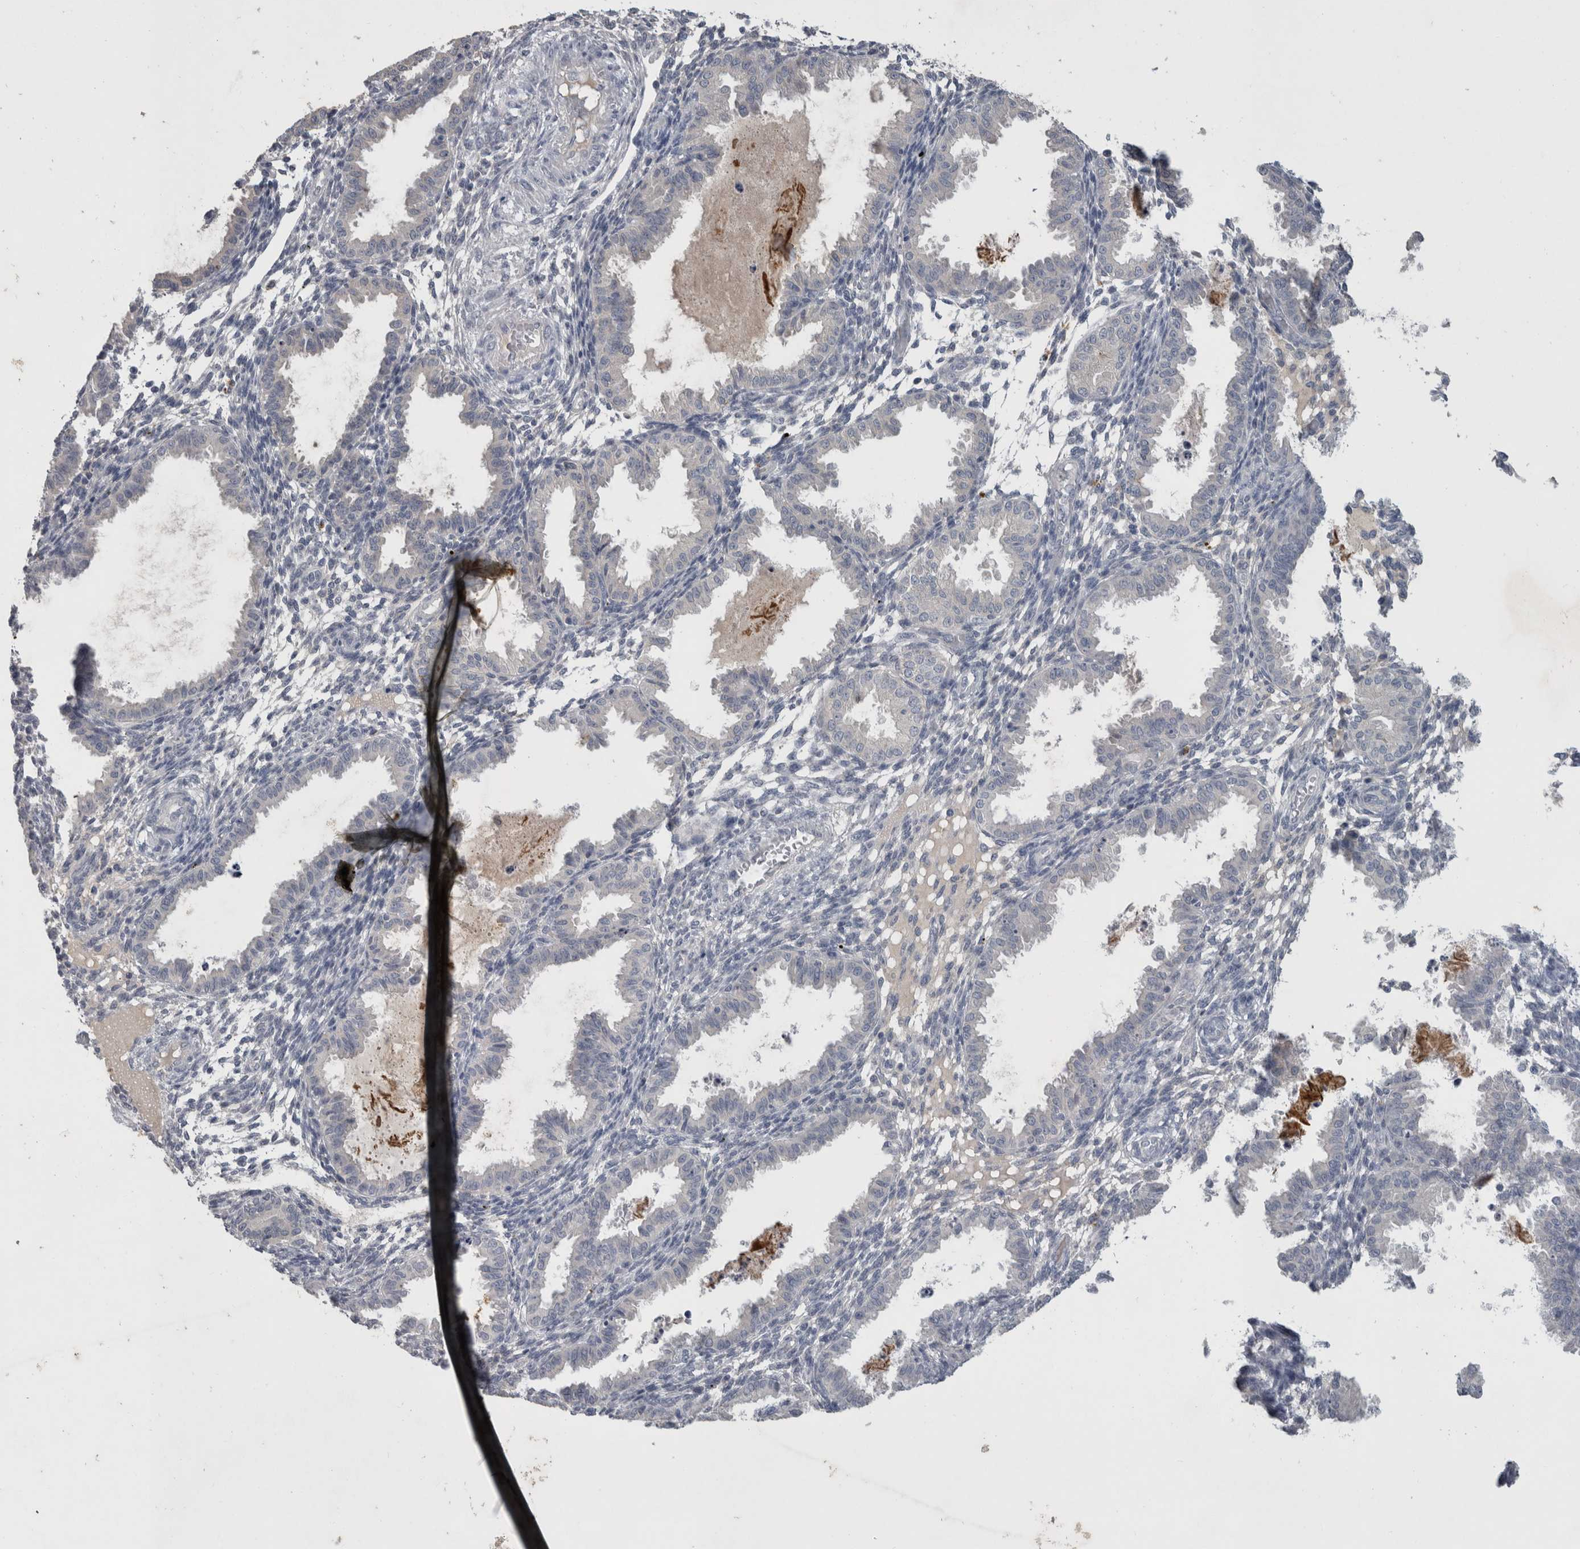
{"staining": {"intensity": "negative", "quantity": "none", "location": "none"}, "tissue": "endometrium", "cell_type": "Cells in endometrial stroma", "image_type": "normal", "snomed": [{"axis": "morphology", "description": "Normal tissue, NOS"}, {"axis": "topography", "description": "Endometrium"}], "caption": "High power microscopy micrograph of an immunohistochemistry (IHC) image of benign endometrium, revealing no significant staining in cells in endometrial stroma. (Stains: DAB (3,3'-diaminobenzidine) immunohistochemistry with hematoxylin counter stain, Microscopy: brightfield microscopy at high magnification).", "gene": "SLC22A11", "patient": {"sex": "female", "age": 33}}